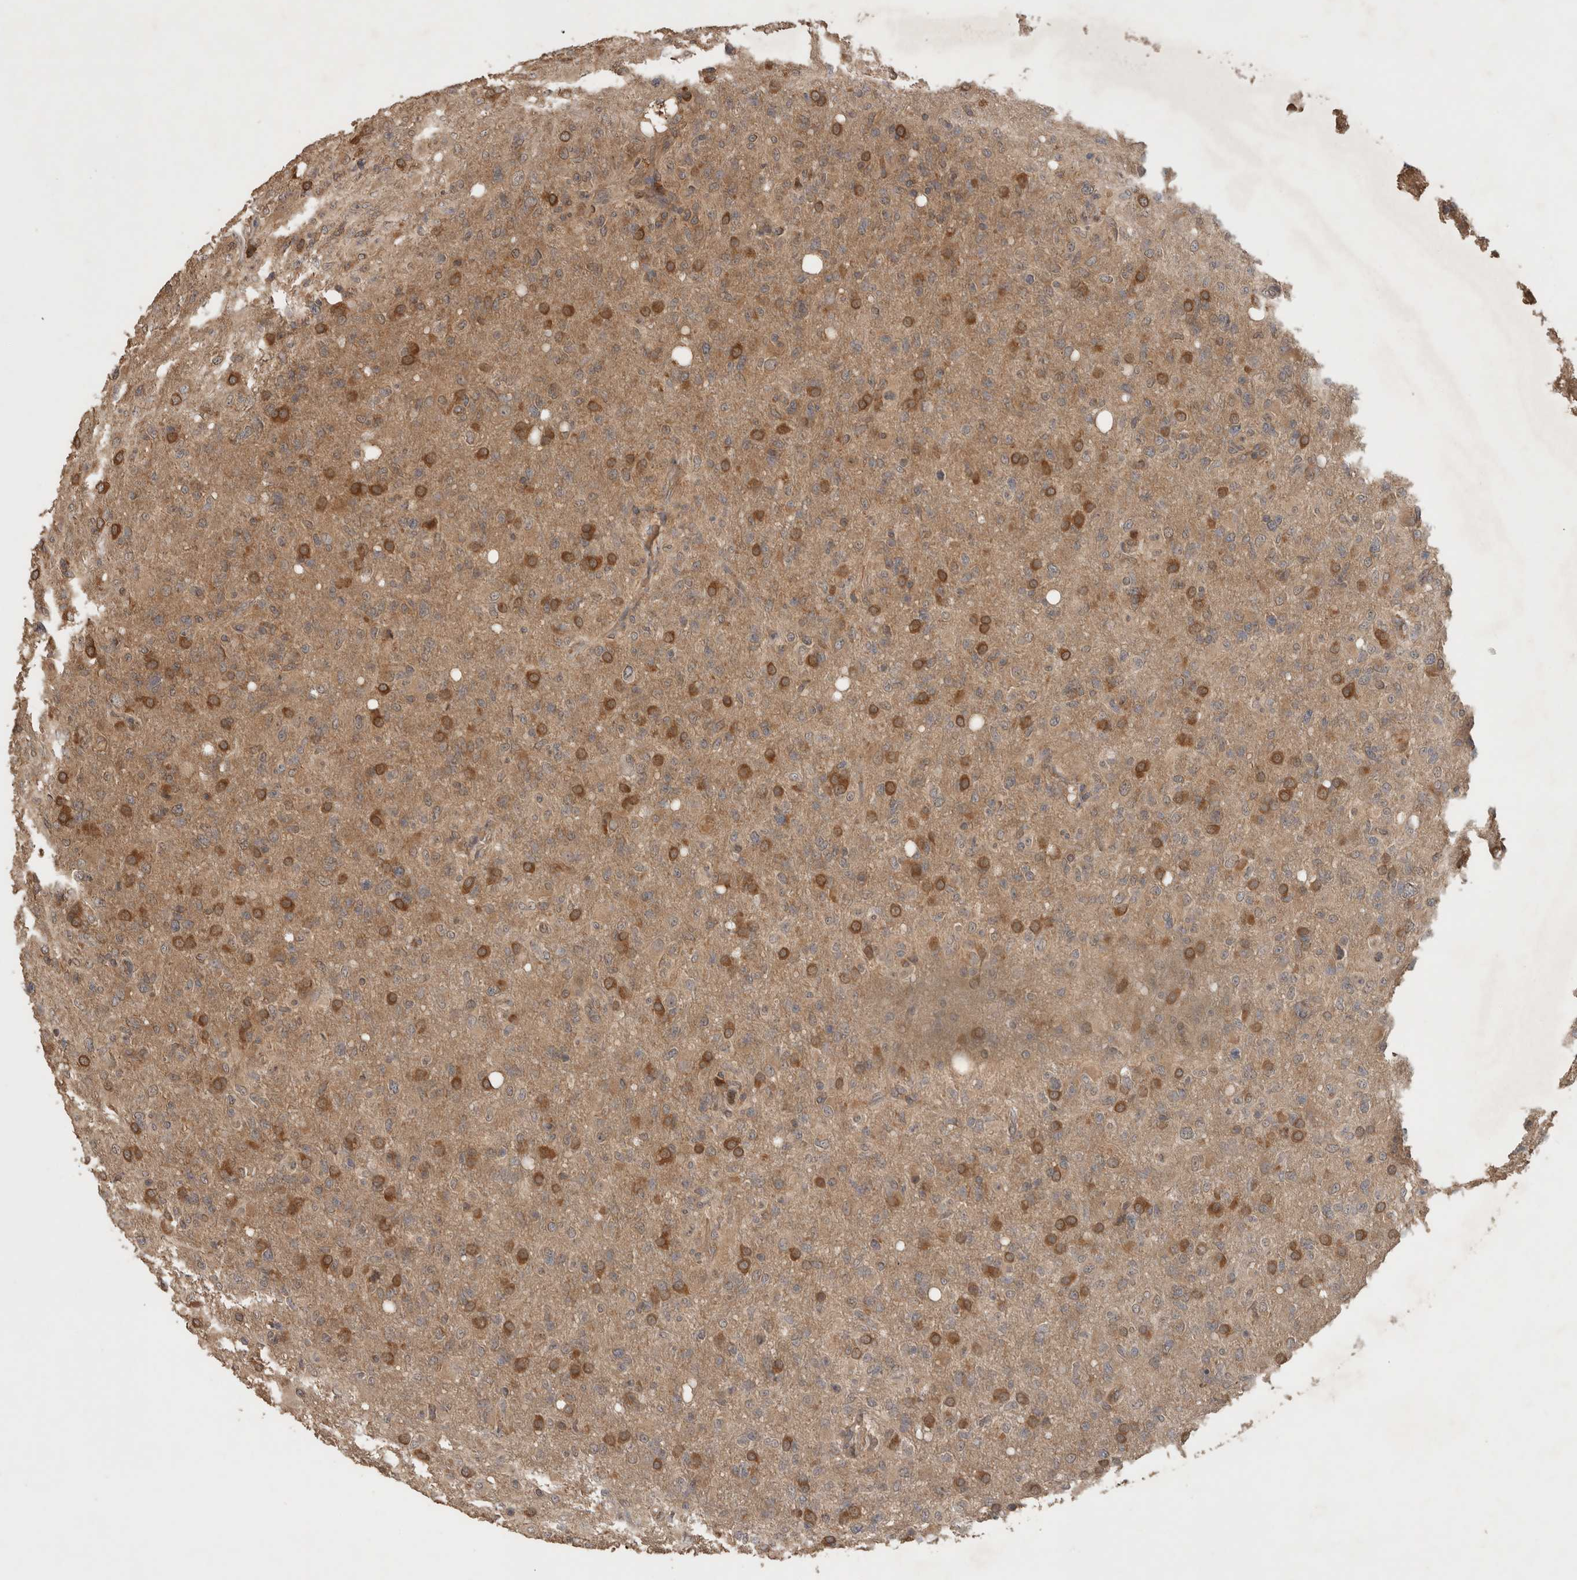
{"staining": {"intensity": "weak", "quantity": "25%-75%", "location": "cytoplasmic/membranous"}, "tissue": "glioma", "cell_type": "Tumor cells", "image_type": "cancer", "snomed": [{"axis": "morphology", "description": "Glioma, malignant, High grade"}, {"axis": "topography", "description": "Brain"}], "caption": "Immunohistochemical staining of high-grade glioma (malignant) exhibits low levels of weak cytoplasmic/membranous protein expression in approximately 25%-75% of tumor cells.", "gene": "OTUD7B", "patient": {"sex": "female", "age": 57}}